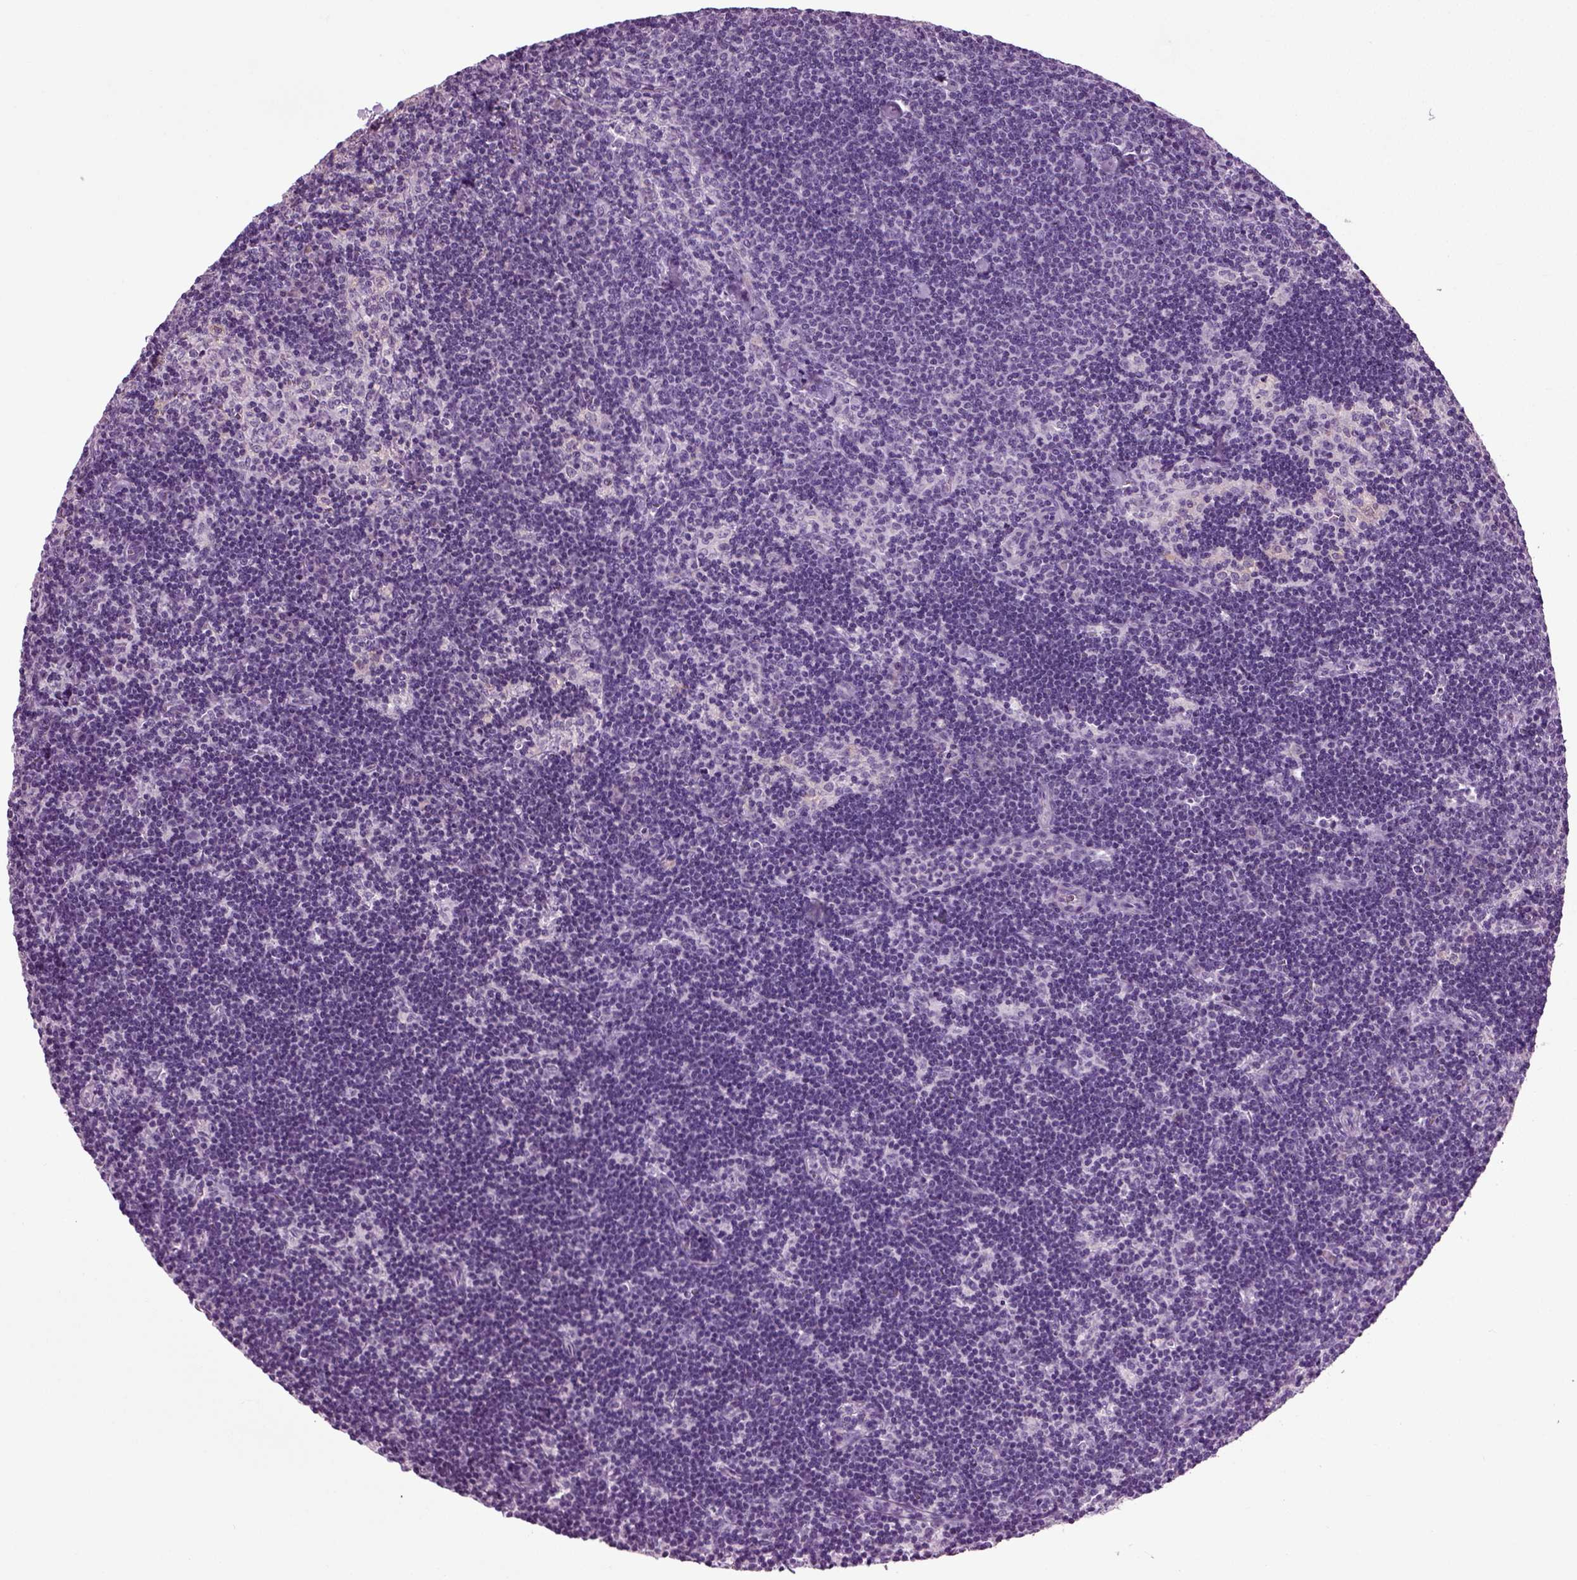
{"staining": {"intensity": "negative", "quantity": "none", "location": "none"}, "tissue": "lymph node", "cell_type": "Germinal center cells", "image_type": "normal", "snomed": [{"axis": "morphology", "description": "Normal tissue, NOS"}, {"axis": "topography", "description": "Lymph node"}], "caption": "Germinal center cells show no significant expression in benign lymph node. The staining is performed using DAB brown chromogen with nuclei counter-stained in using hematoxylin.", "gene": "DNAH10", "patient": {"sex": "female", "age": 34}}